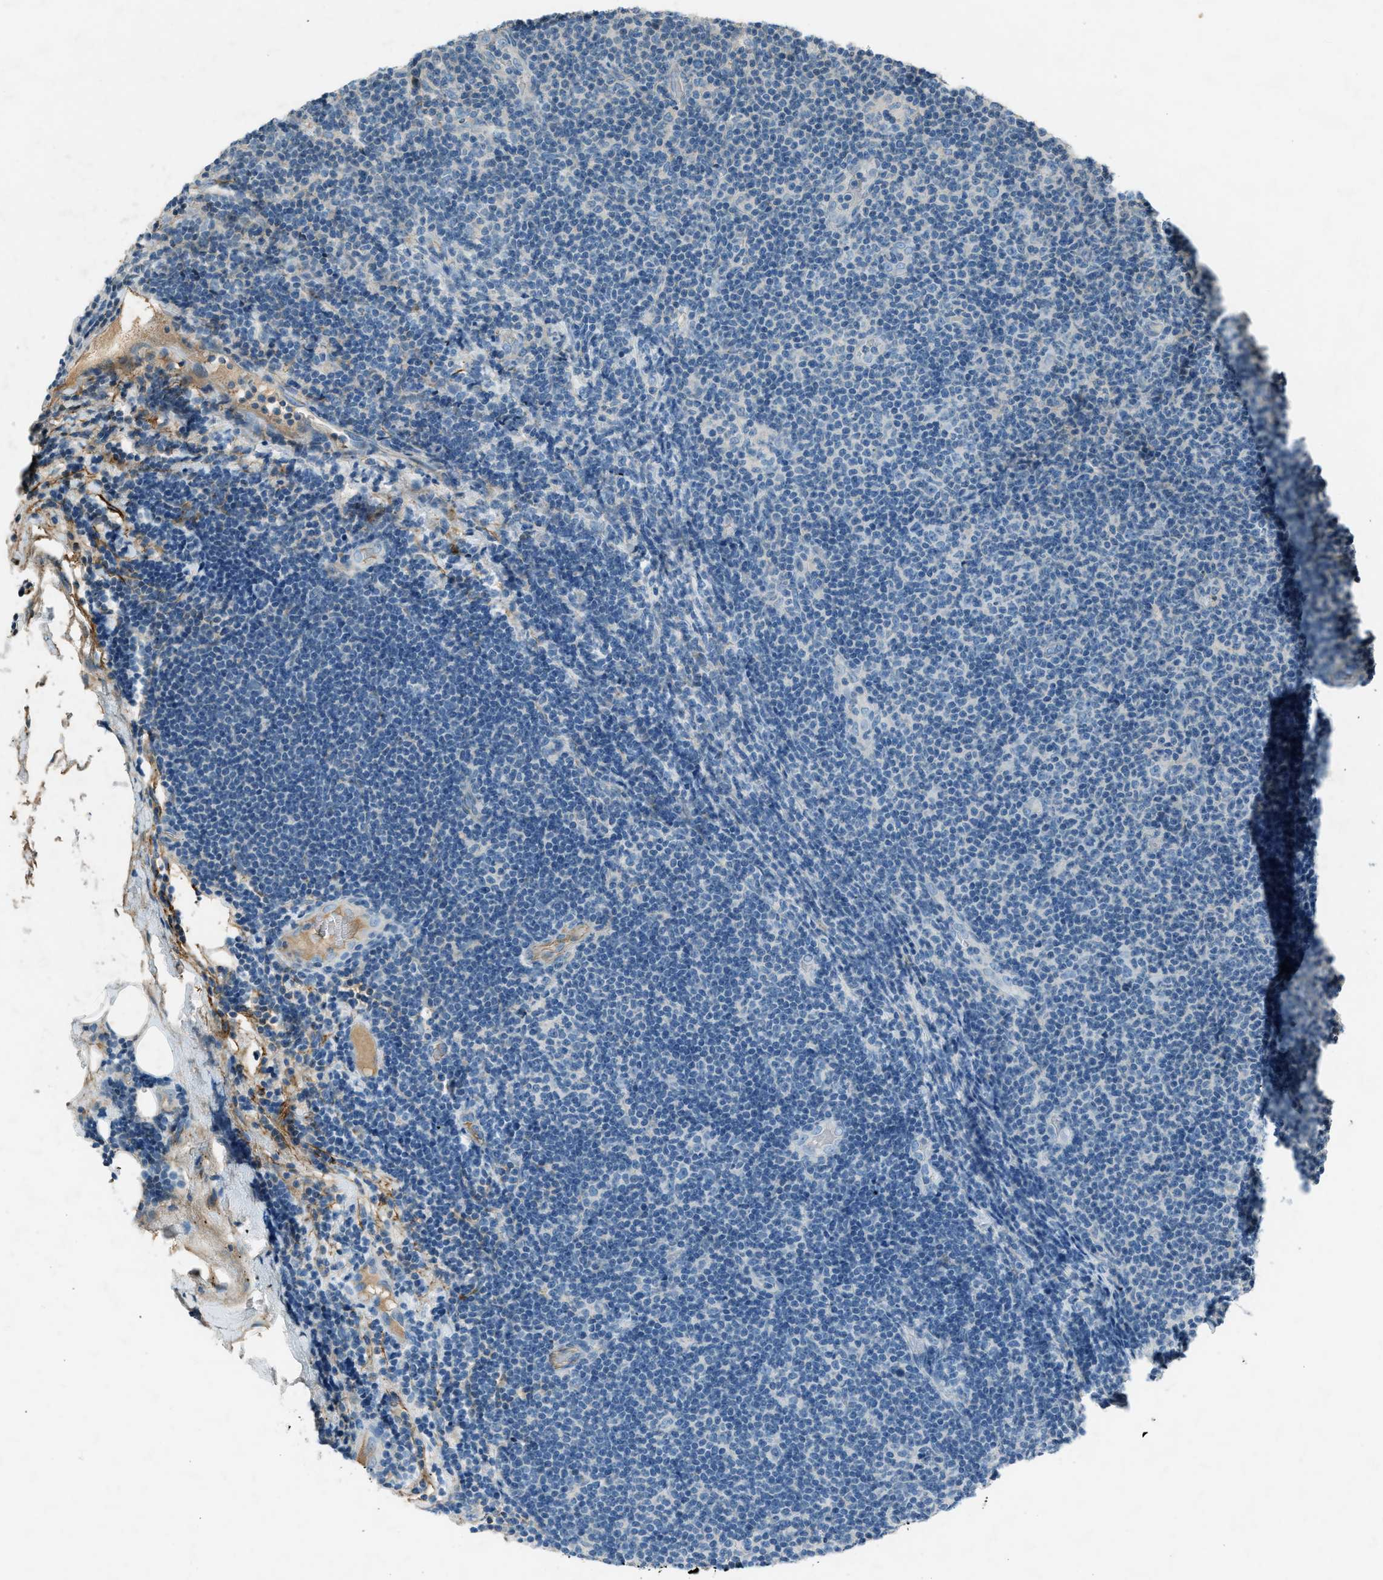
{"staining": {"intensity": "negative", "quantity": "none", "location": "none"}, "tissue": "lymphoma", "cell_type": "Tumor cells", "image_type": "cancer", "snomed": [{"axis": "morphology", "description": "Malignant lymphoma, non-Hodgkin's type, Low grade"}, {"axis": "topography", "description": "Lymph node"}], "caption": "Immunohistochemistry (IHC) histopathology image of neoplastic tissue: lymphoma stained with DAB (3,3'-diaminobenzidine) demonstrates no significant protein positivity in tumor cells.", "gene": "FBLN2", "patient": {"sex": "male", "age": 83}}